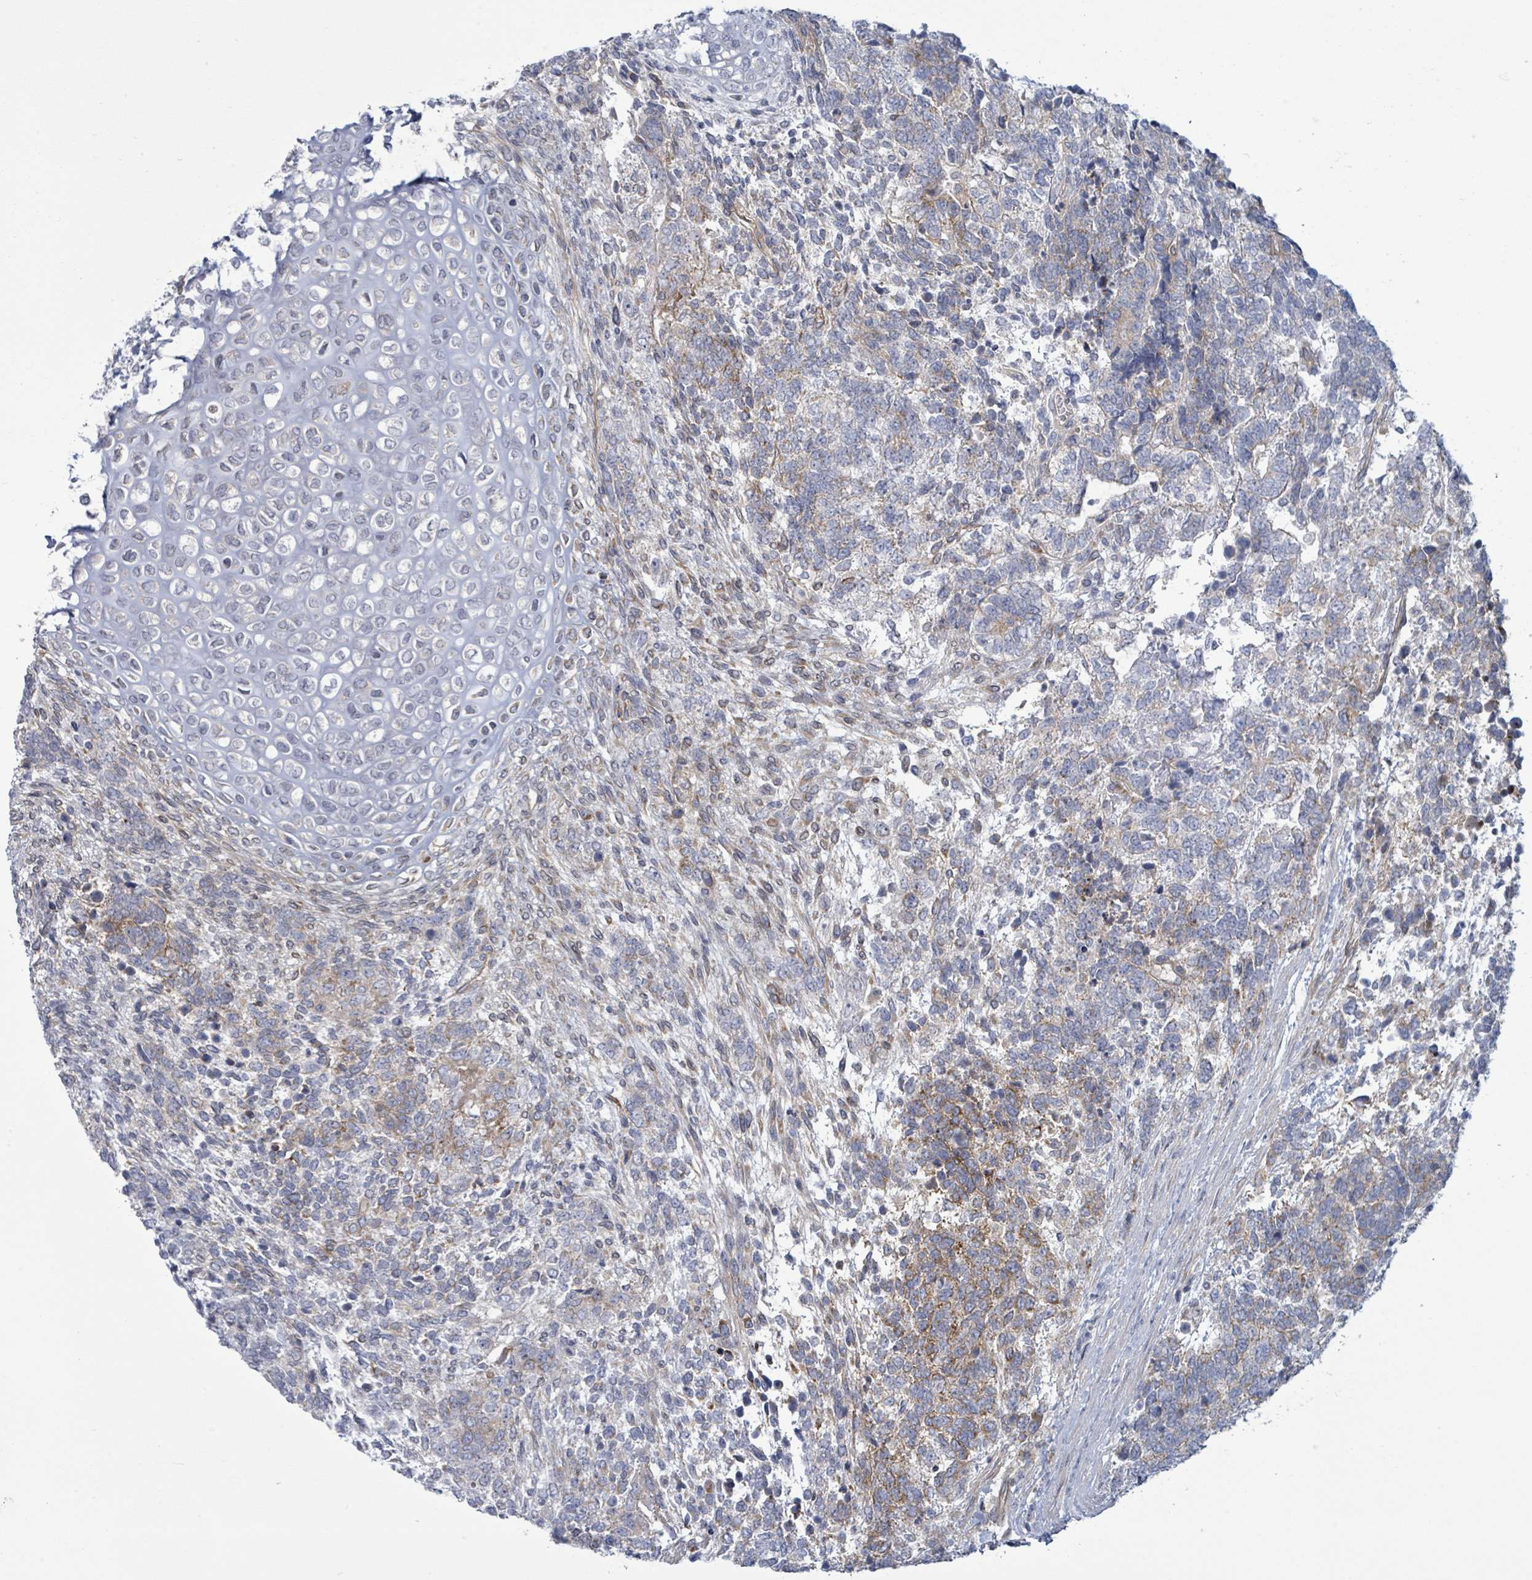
{"staining": {"intensity": "weak", "quantity": "<25%", "location": "cytoplasmic/membranous"}, "tissue": "testis cancer", "cell_type": "Tumor cells", "image_type": "cancer", "snomed": [{"axis": "morphology", "description": "Carcinoma, Embryonal, NOS"}, {"axis": "topography", "description": "Testis"}], "caption": "The photomicrograph reveals no staining of tumor cells in embryonal carcinoma (testis).", "gene": "COL13A1", "patient": {"sex": "male", "age": 23}}